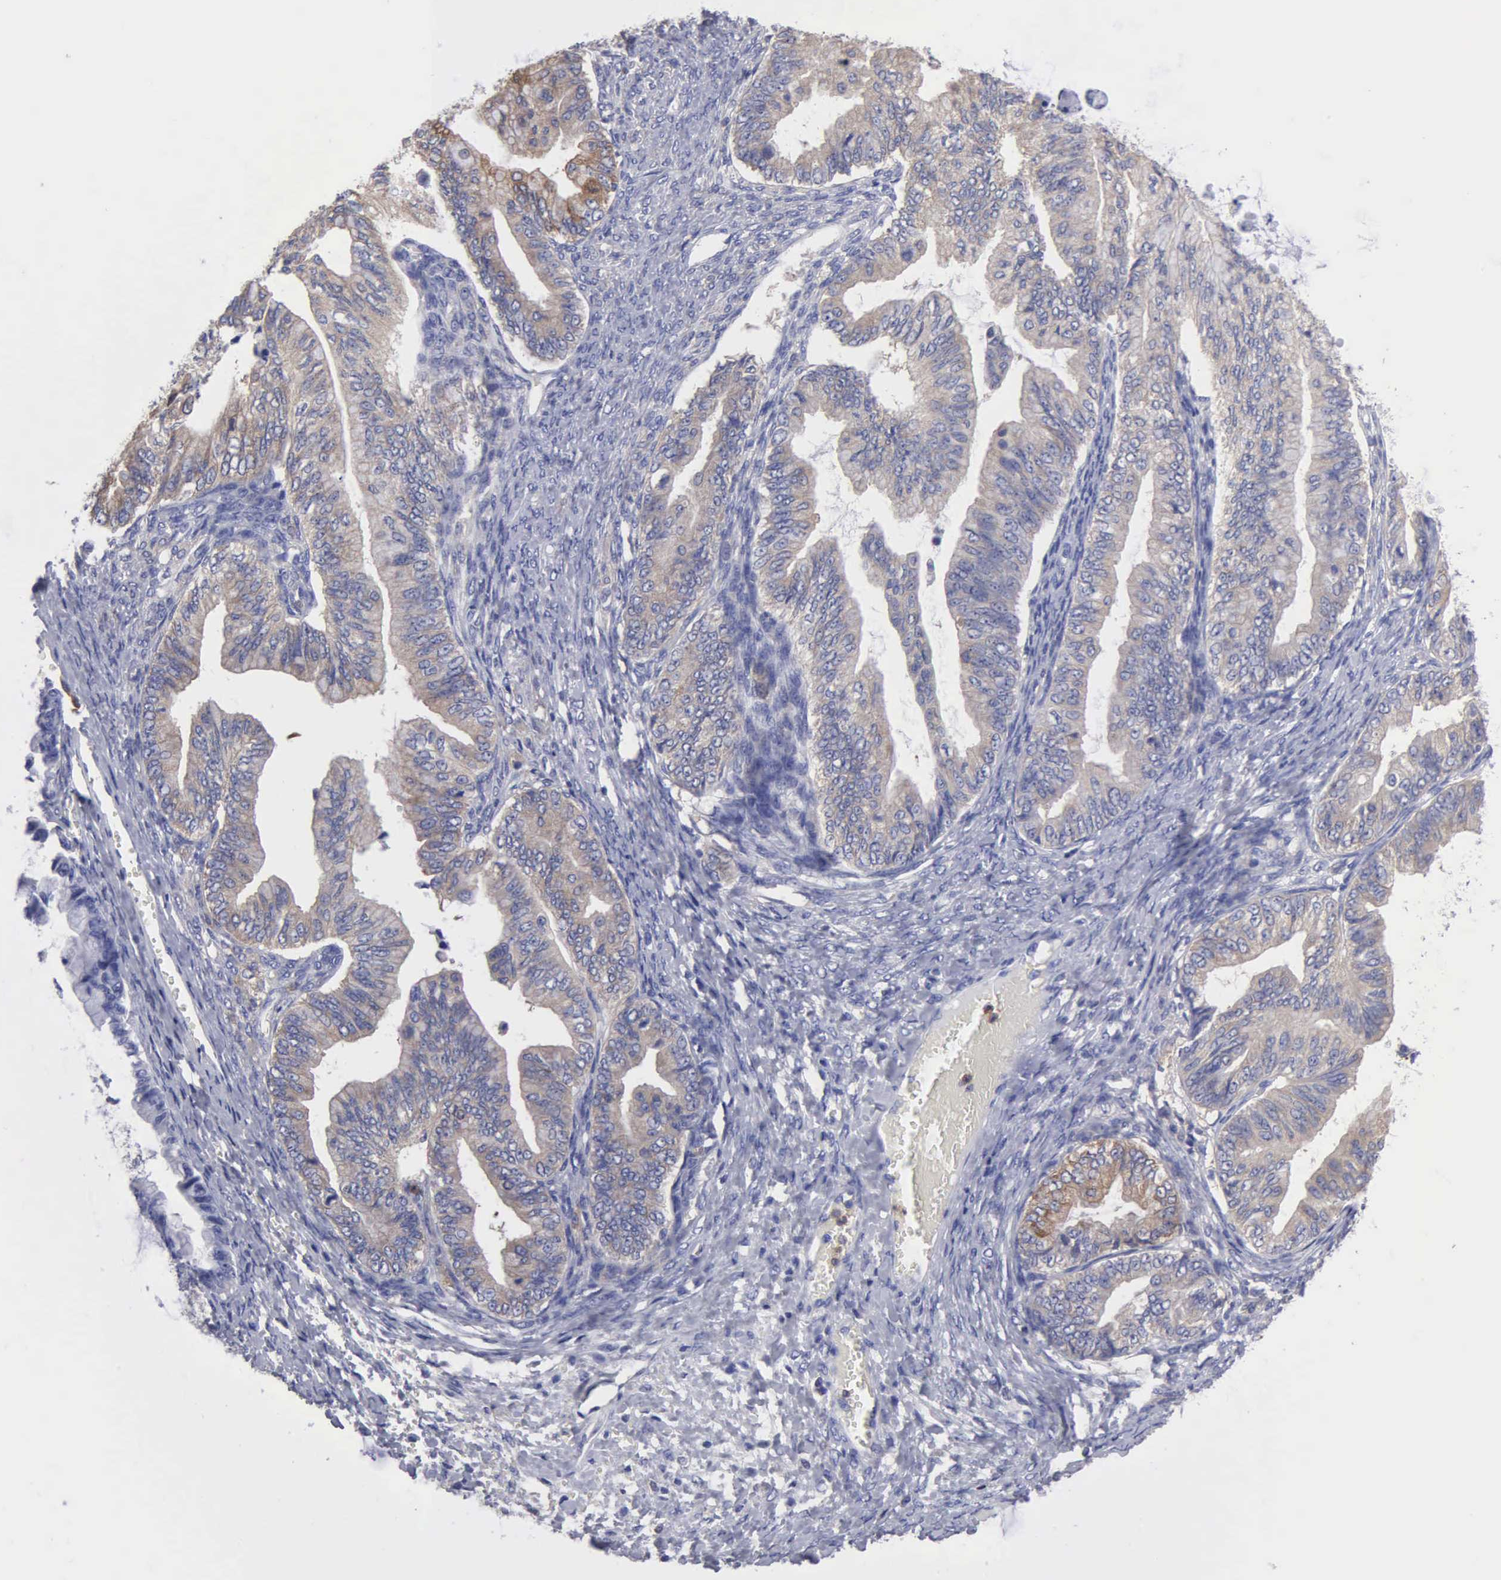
{"staining": {"intensity": "weak", "quantity": "25%-75%", "location": "cytoplasmic/membranous"}, "tissue": "ovarian cancer", "cell_type": "Tumor cells", "image_type": "cancer", "snomed": [{"axis": "morphology", "description": "Cystadenocarcinoma, mucinous, NOS"}, {"axis": "topography", "description": "Ovary"}], "caption": "Ovarian cancer (mucinous cystadenocarcinoma) stained with DAB (3,3'-diaminobenzidine) IHC demonstrates low levels of weak cytoplasmic/membranous expression in about 25%-75% of tumor cells.", "gene": "G6PD", "patient": {"sex": "female", "age": 36}}